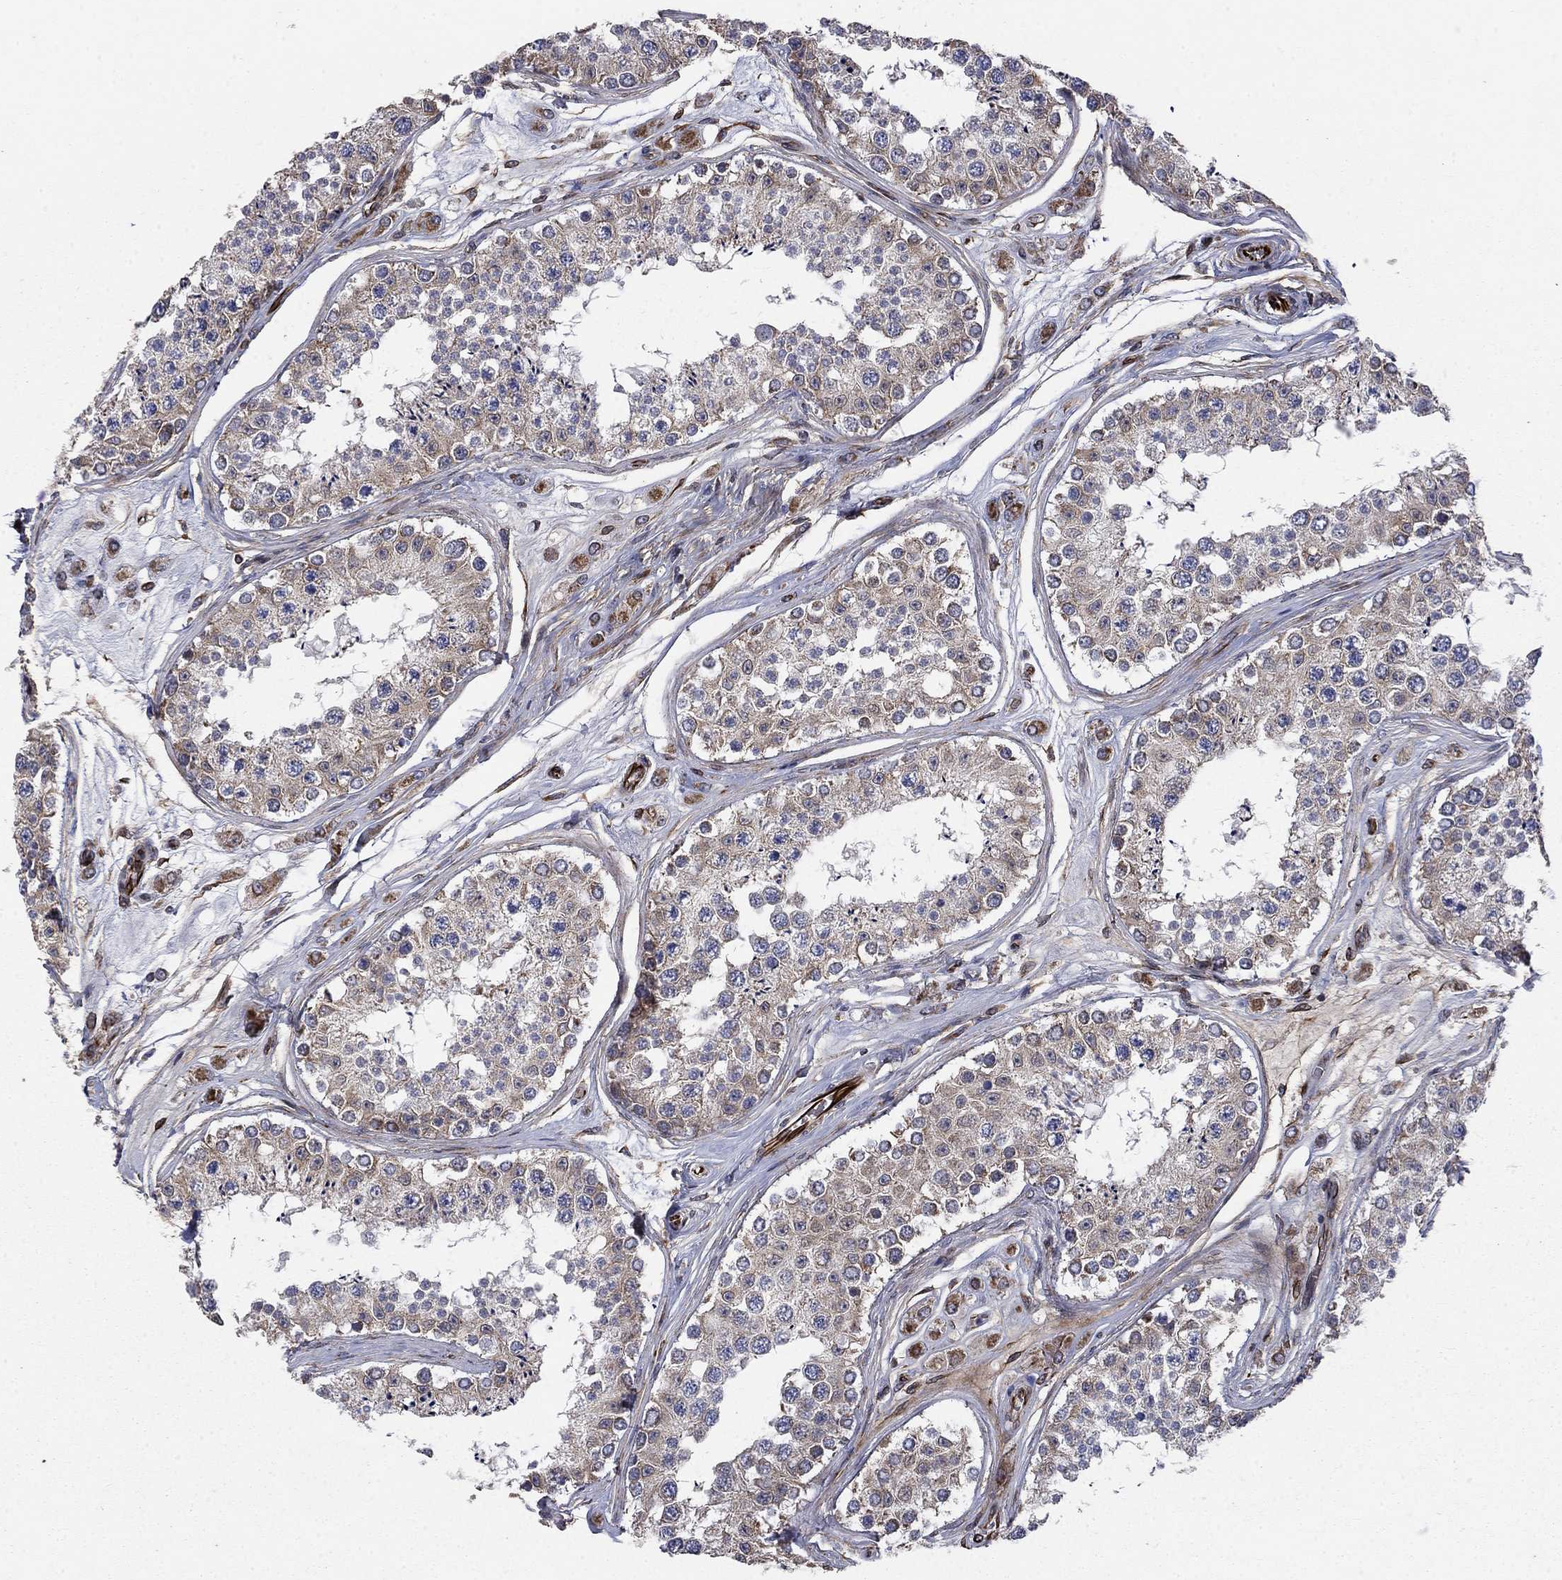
{"staining": {"intensity": "moderate", "quantity": "25%-75%", "location": "cytoplasmic/membranous"}, "tissue": "testis", "cell_type": "Cells in seminiferous ducts", "image_type": "normal", "snomed": [{"axis": "morphology", "description": "Normal tissue, NOS"}, {"axis": "topography", "description": "Testis"}], "caption": "A photomicrograph of human testis stained for a protein displays moderate cytoplasmic/membranous brown staining in cells in seminiferous ducts. The staining is performed using DAB brown chromogen to label protein expression. The nuclei are counter-stained blue using hematoxylin.", "gene": "NDUFC1", "patient": {"sex": "male", "age": 25}}